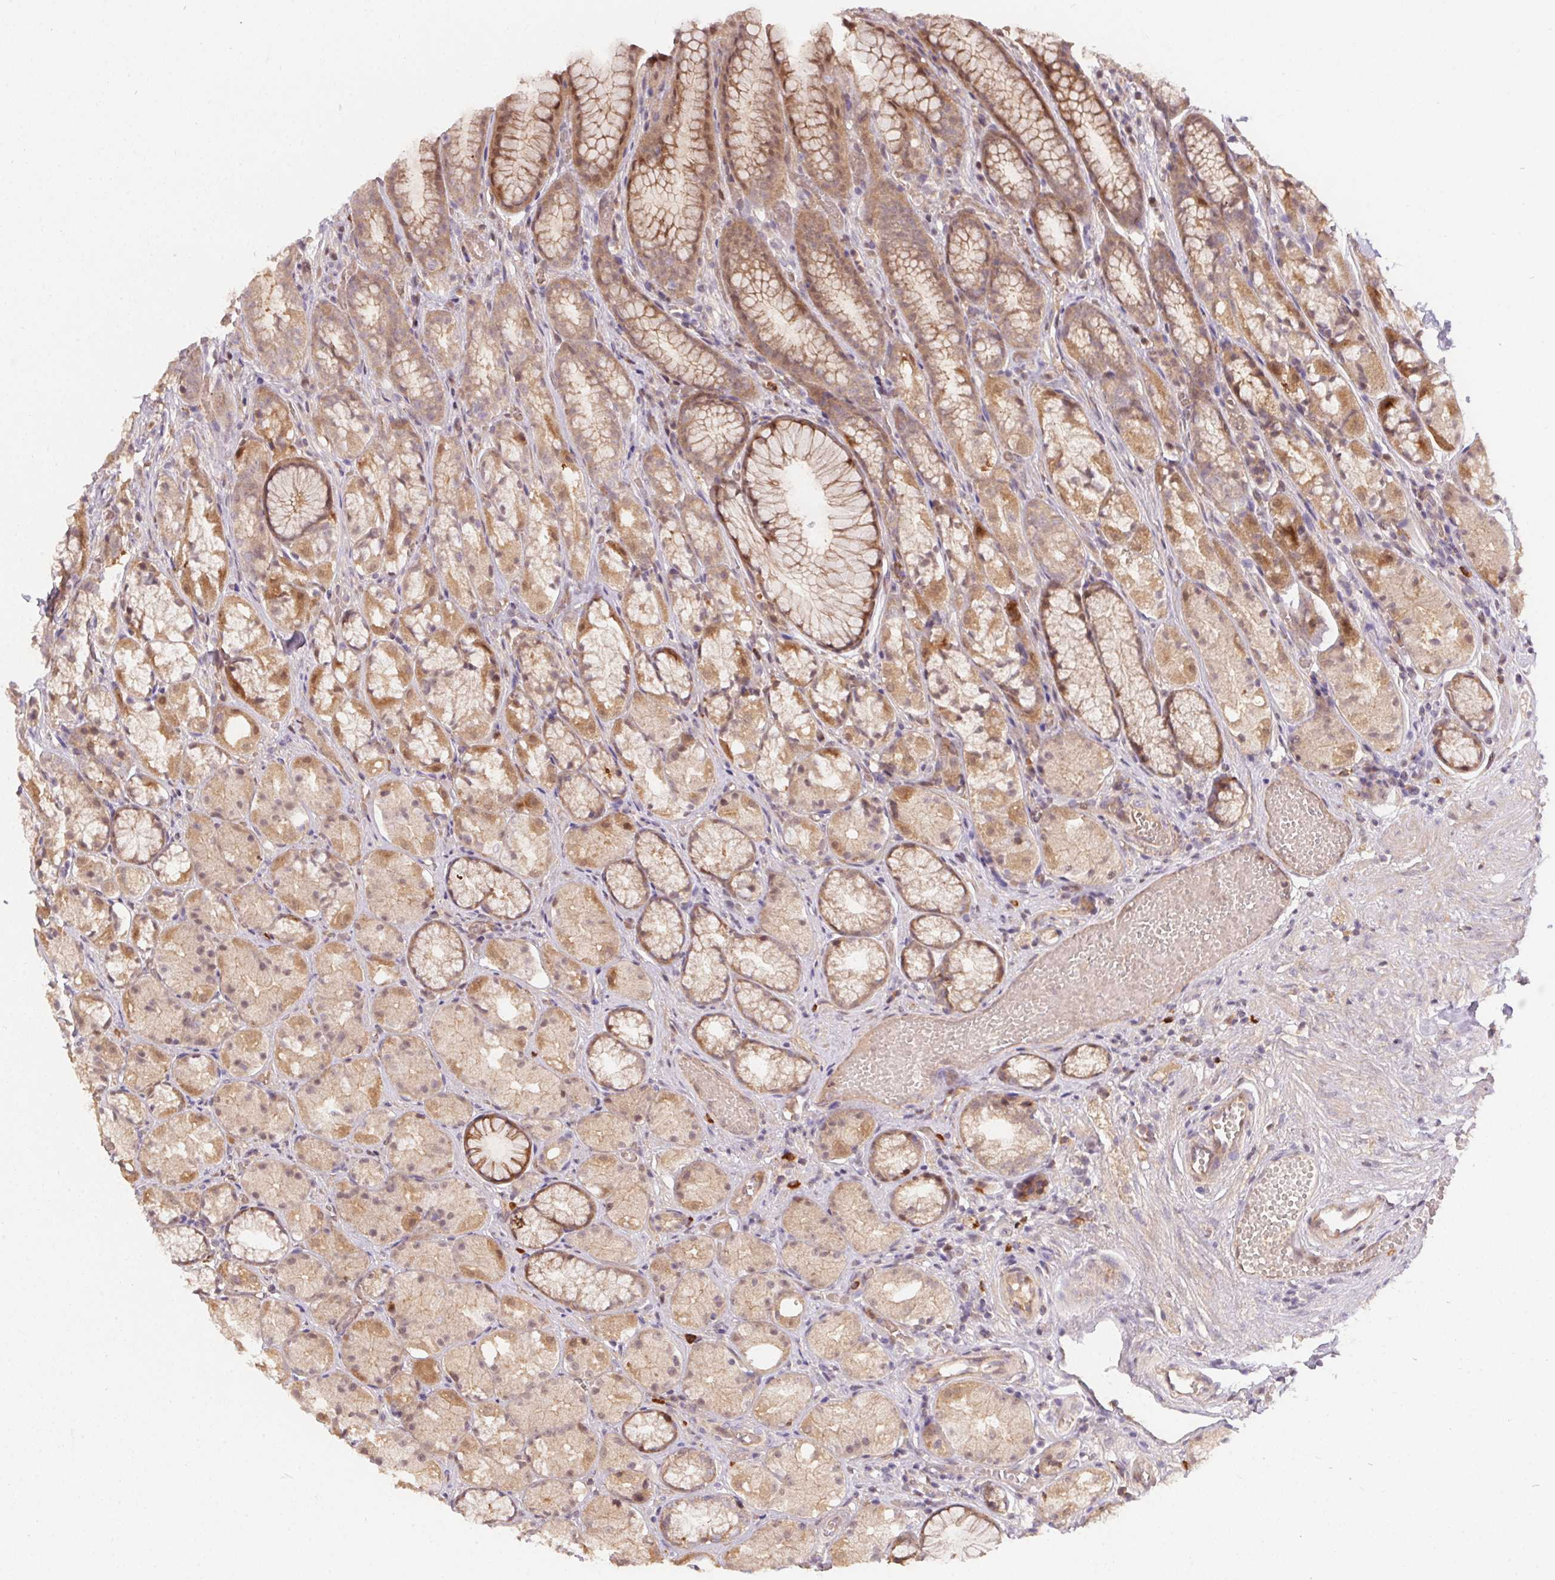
{"staining": {"intensity": "moderate", "quantity": ">75%", "location": "cytoplasmic/membranous"}, "tissue": "stomach", "cell_type": "Glandular cells", "image_type": "normal", "snomed": [{"axis": "morphology", "description": "Normal tissue, NOS"}, {"axis": "topography", "description": "Stomach"}], "caption": "IHC staining of normal stomach, which demonstrates medium levels of moderate cytoplasmic/membranous positivity in approximately >75% of glandular cells indicating moderate cytoplasmic/membranous protein expression. The staining was performed using DAB (brown) for protein detection and nuclei were counterstained in hematoxylin (blue).", "gene": "NUDT16", "patient": {"sex": "male", "age": 70}}